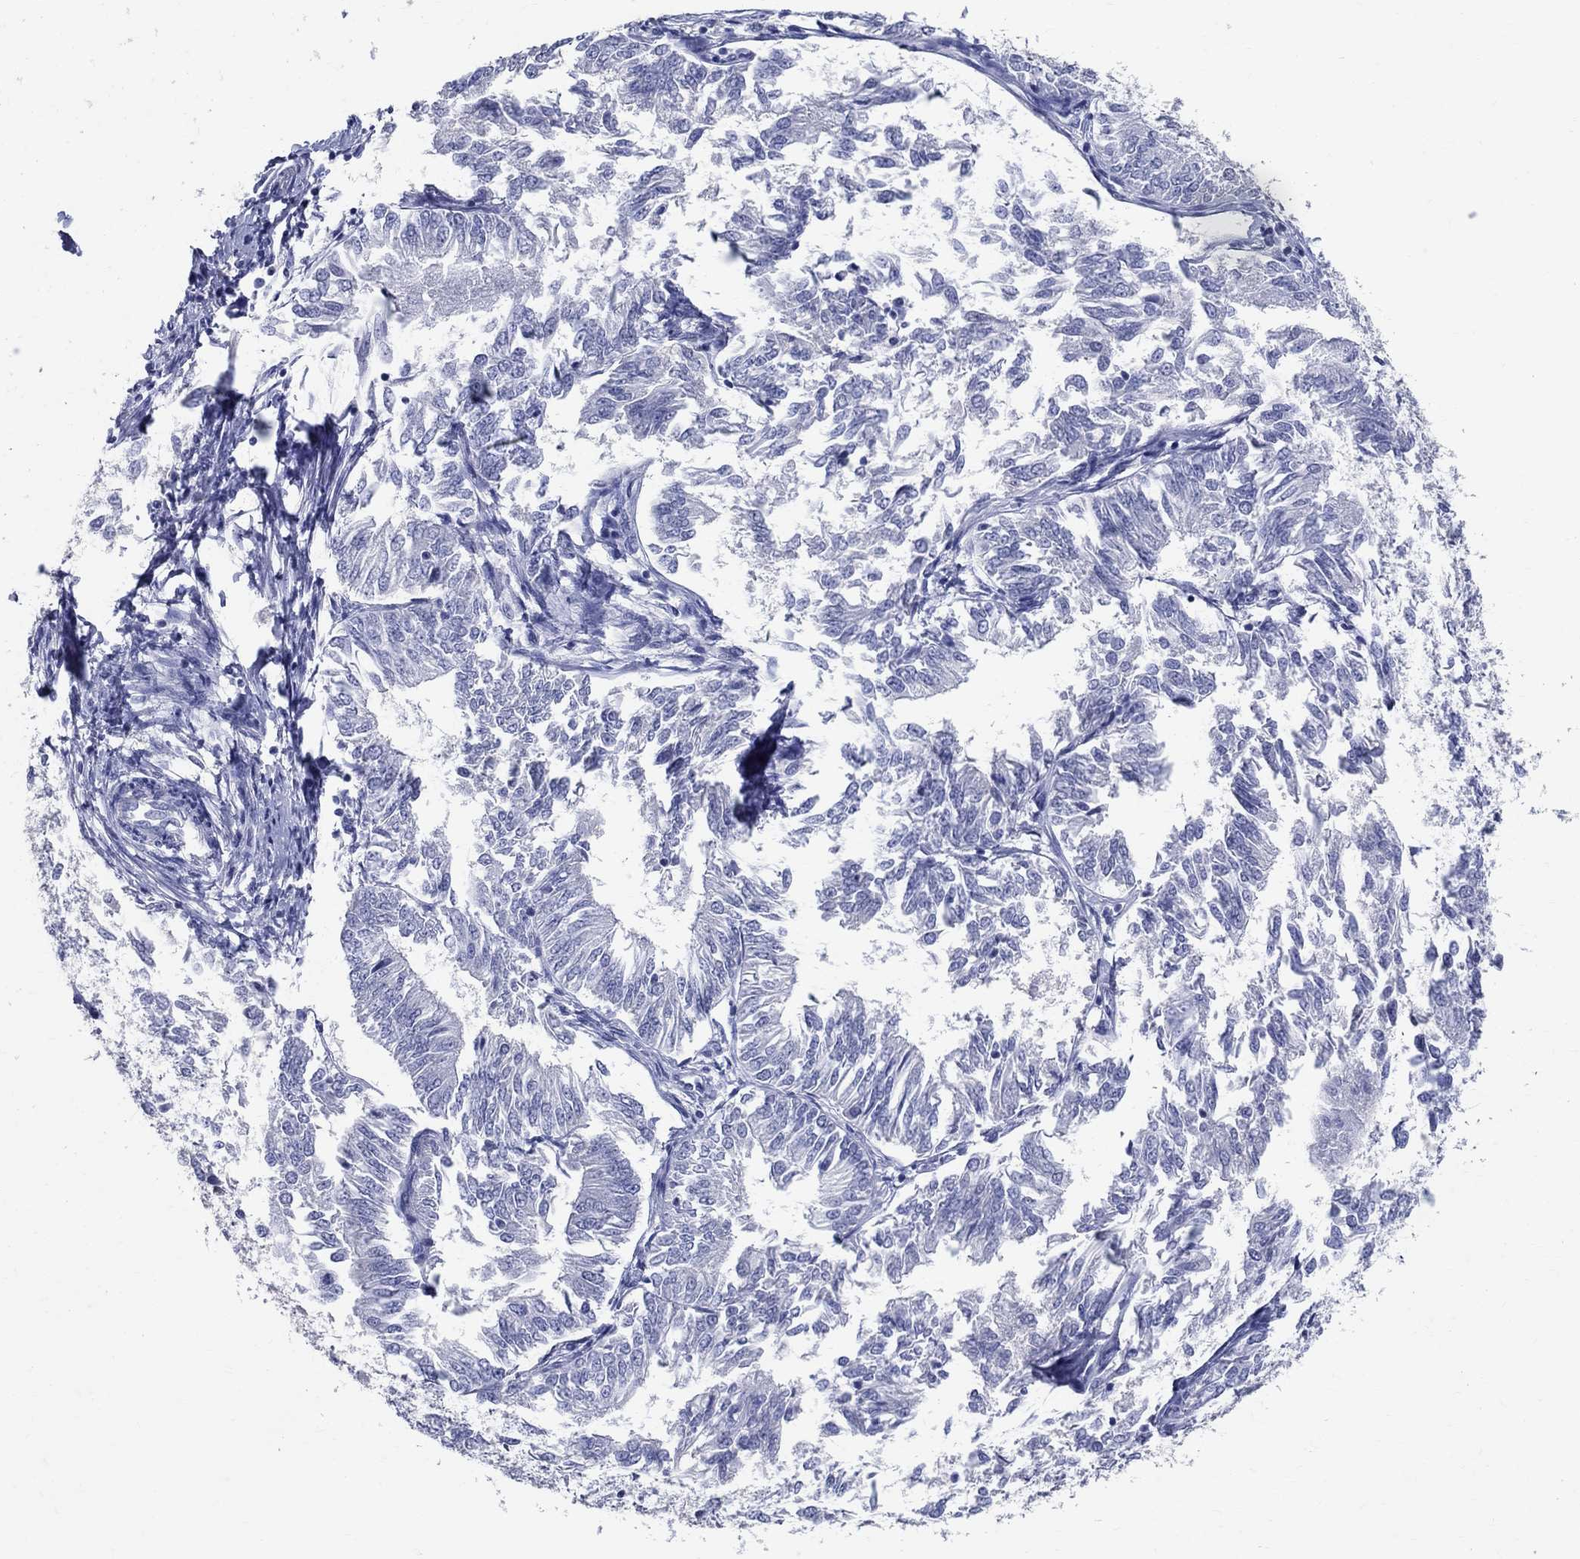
{"staining": {"intensity": "negative", "quantity": "none", "location": "none"}, "tissue": "endometrial cancer", "cell_type": "Tumor cells", "image_type": "cancer", "snomed": [{"axis": "morphology", "description": "Adenocarcinoma, NOS"}, {"axis": "topography", "description": "Endometrium"}], "caption": "This is an immunohistochemistry (IHC) micrograph of human endometrial cancer (adenocarcinoma). There is no positivity in tumor cells.", "gene": "SOX2", "patient": {"sex": "female", "age": 58}}